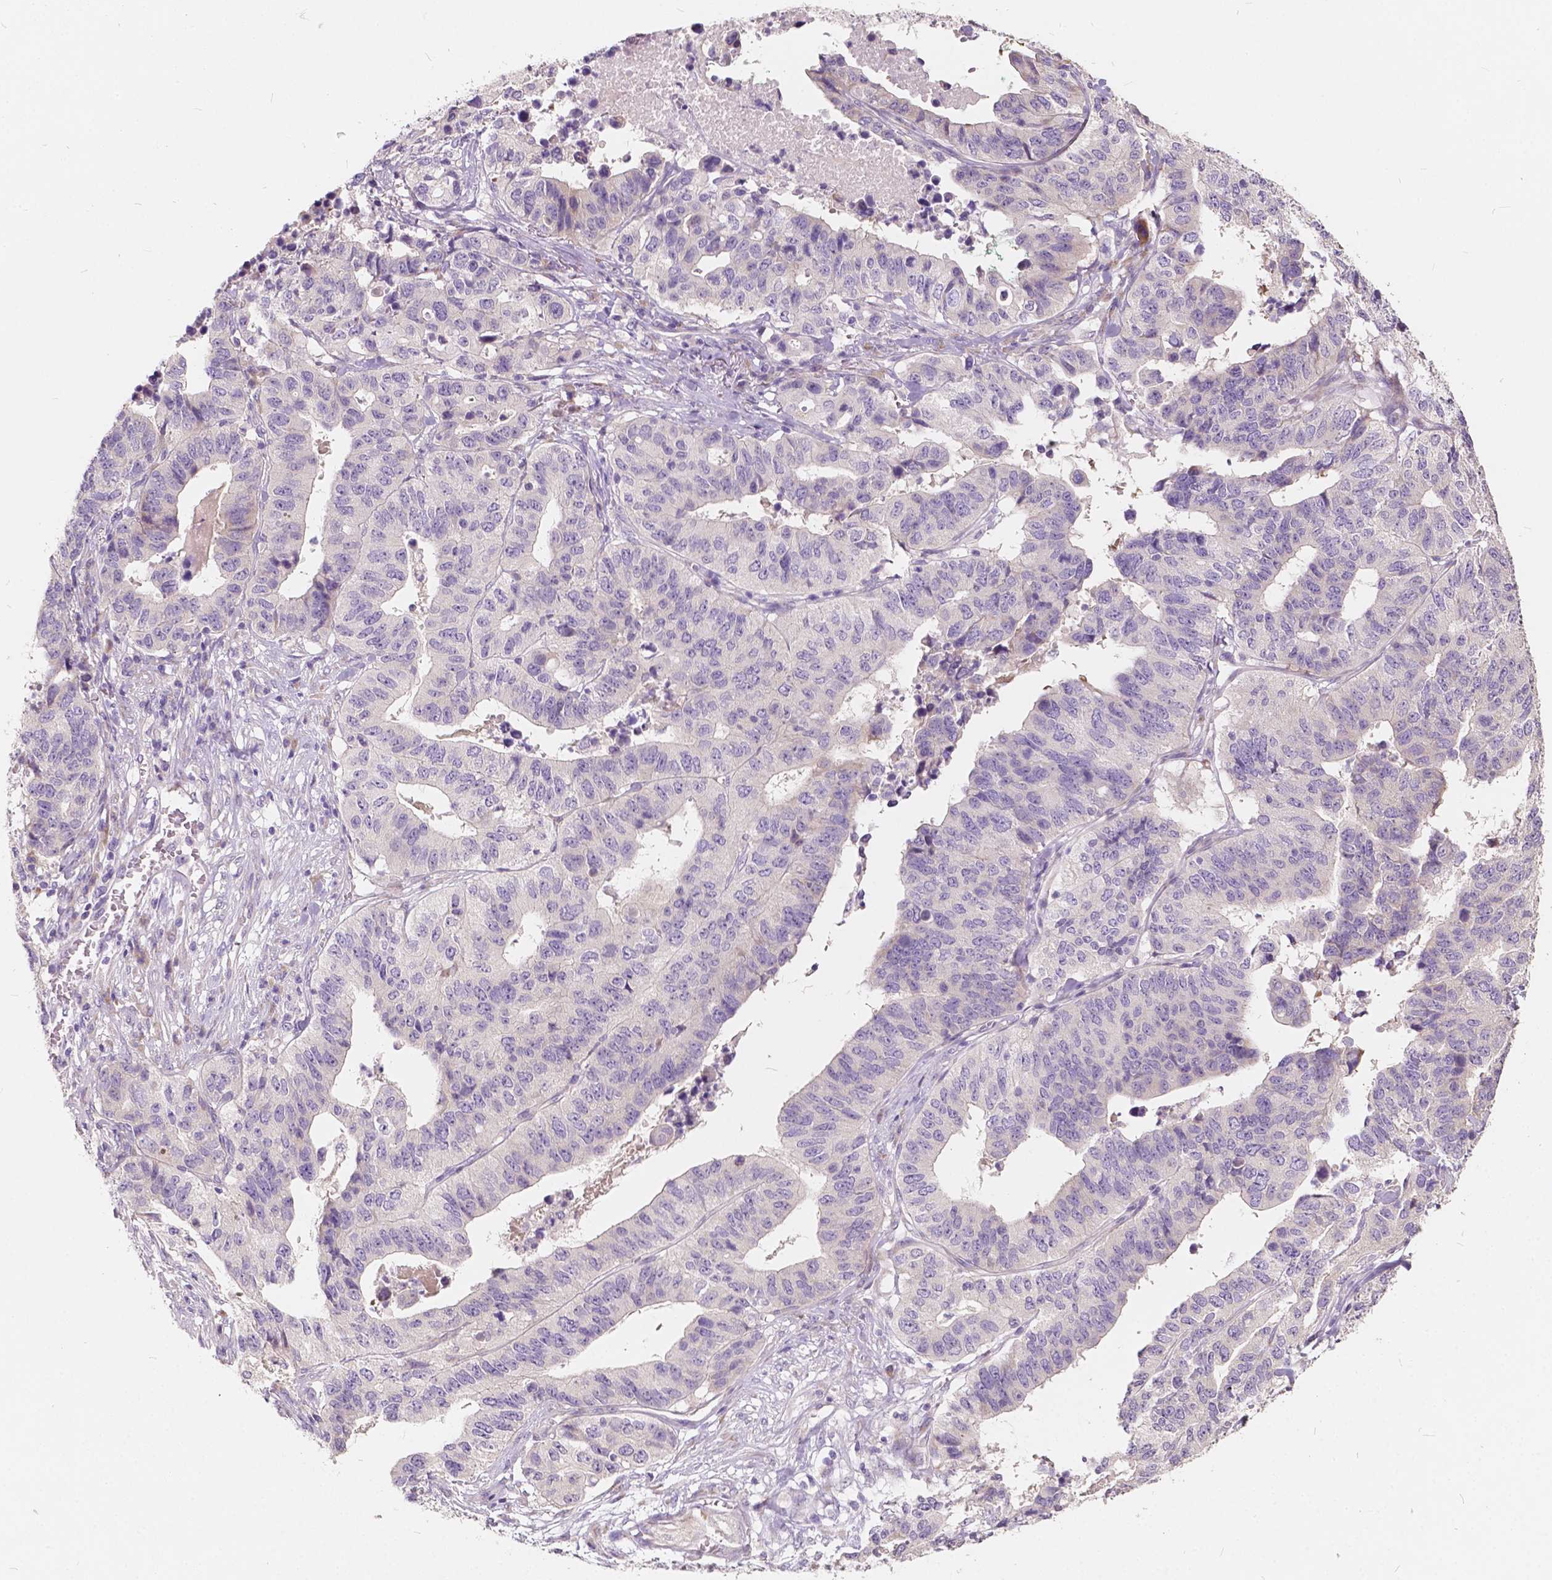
{"staining": {"intensity": "weak", "quantity": "<25%", "location": "cytoplasmic/membranous"}, "tissue": "stomach cancer", "cell_type": "Tumor cells", "image_type": "cancer", "snomed": [{"axis": "morphology", "description": "Adenocarcinoma, NOS"}, {"axis": "topography", "description": "Stomach, upper"}], "caption": "Immunohistochemical staining of stomach cancer (adenocarcinoma) demonstrates no significant expression in tumor cells.", "gene": "SLC7A8", "patient": {"sex": "female", "age": 67}}